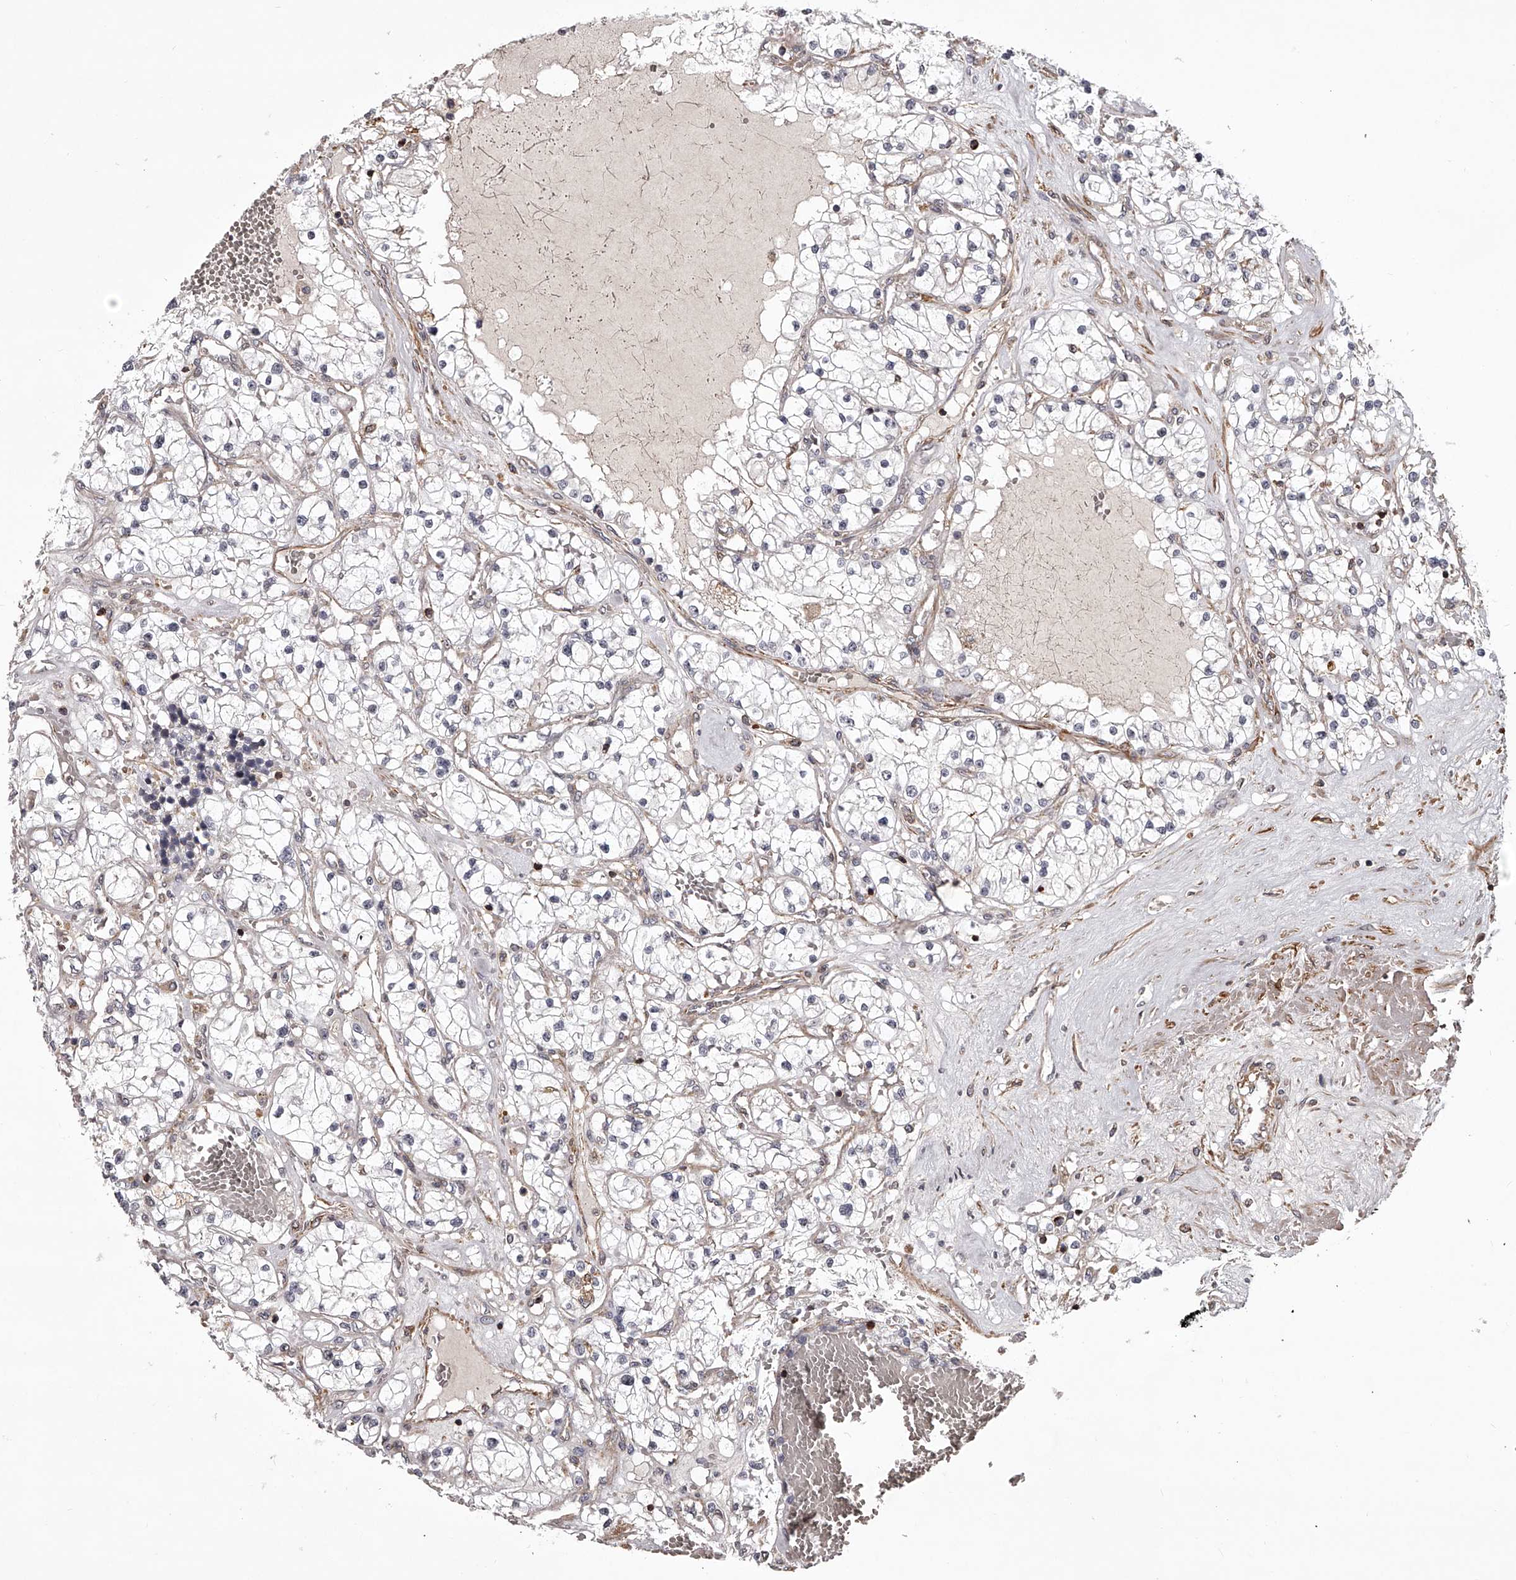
{"staining": {"intensity": "negative", "quantity": "none", "location": "none"}, "tissue": "renal cancer", "cell_type": "Tumor cells", "image_type": "cancer", "snomed": [{"axis": "morphology", "description": "Normal tissue, NOS"}, {"axis": "morphology", "description": "Adenocarcinoma, NOS"}, {"axis": "topography", "description": "Kidney"}], "caption": "The IHC histopathology image has no significant staining in tumor cells of adenocarcinoma (renal) tissue.", "gene": "RRP36", "patient": {"sex": "male", "age": 68}}